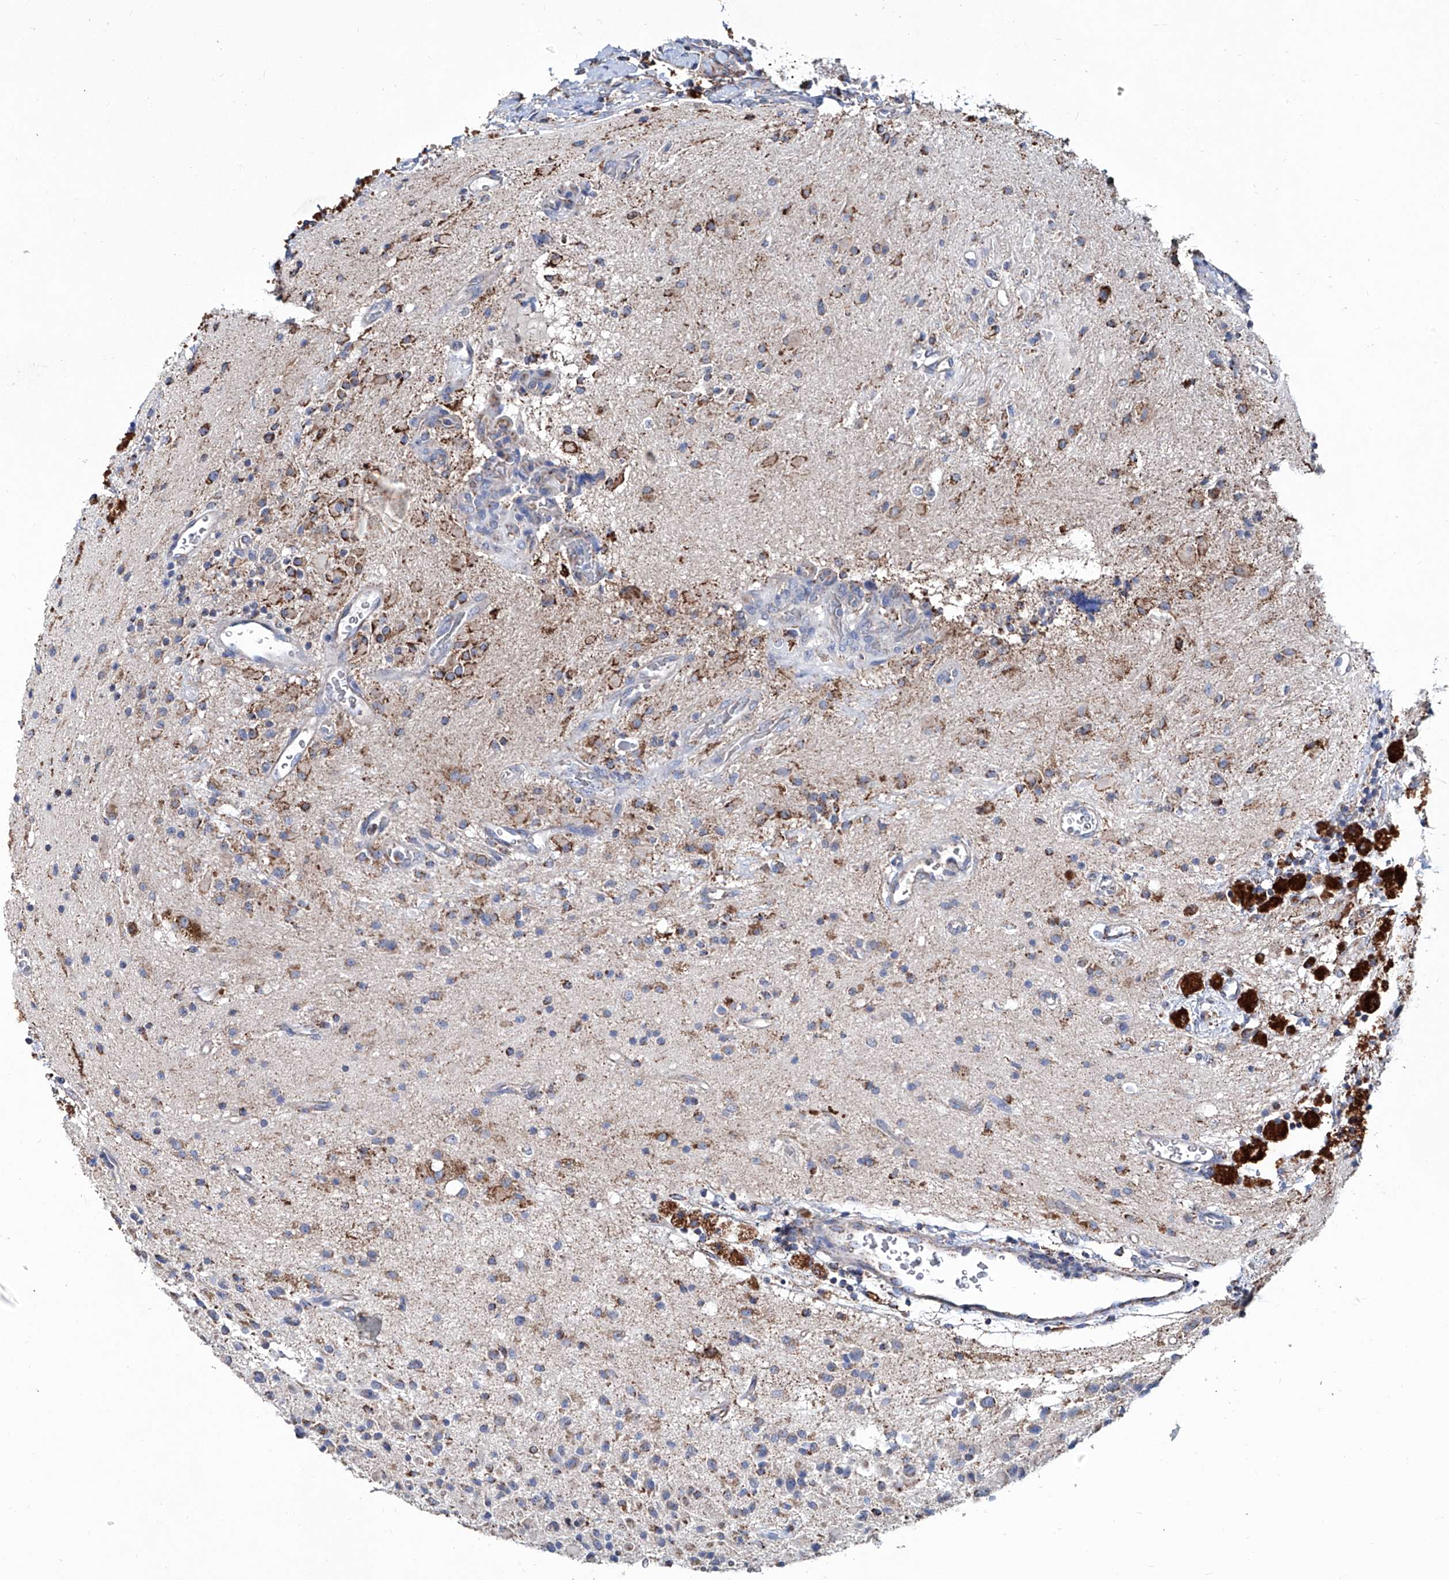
{"staining": {"intensity": "moderate", "quantity": "<25%", "location": "cytoplasmic/membranous"}, "tissue": "glioma", "cell_type": "Tumor cells", "image_type": "cancer", "snomed": [{"axis": "morphology", "description": "Glioma, malignant, High grade"}, {"axis": "topography", "description": "Brain"}], "caption": "Immunohistochemical staining of human high-grade glioma (malignant) reveals low levels of moderate cytoplasmic/membranous expression in approximately <25% of tumor cells.", "gene": "NHS", "patient": {"sex": "male", "age": 34}}